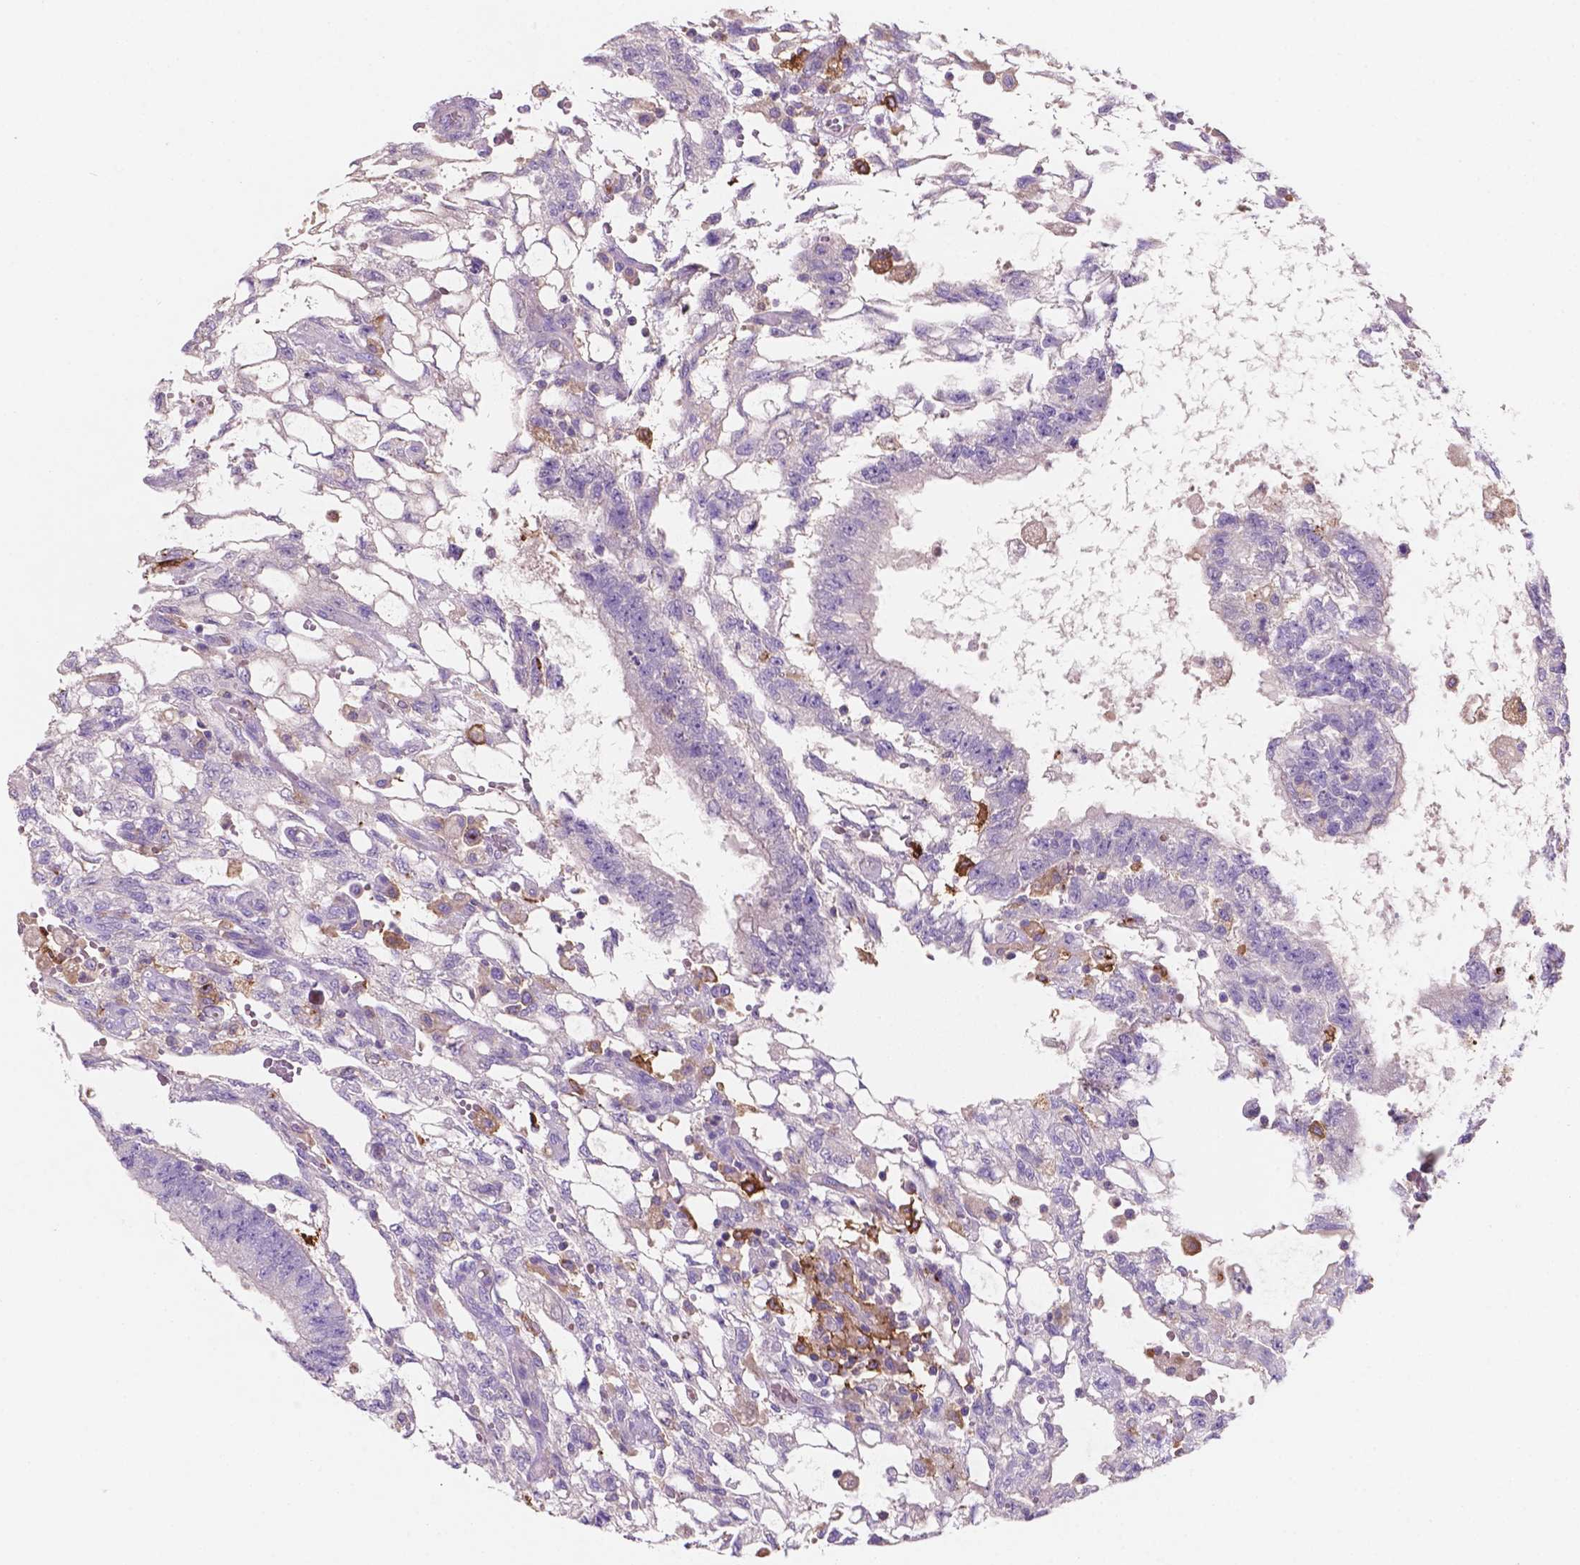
{"staining": {"intensity": "negative", "quantity": "none", "location": "none"}, "tissue": "testis cancer", "cell_type": "Tumor cells", "image_type": "cancer", "snomed": [{"axis": "morphology", "description": "Carcinoma, Embryonal, NOS"}, {"axis": "topography", "description": "Testis"}], "caption": "An image of human testis embryonal carcinoma is negative for staining in tumor cells.", "gene": "MKRN2OS", "patient": {"sex": "male", "age": 32}}